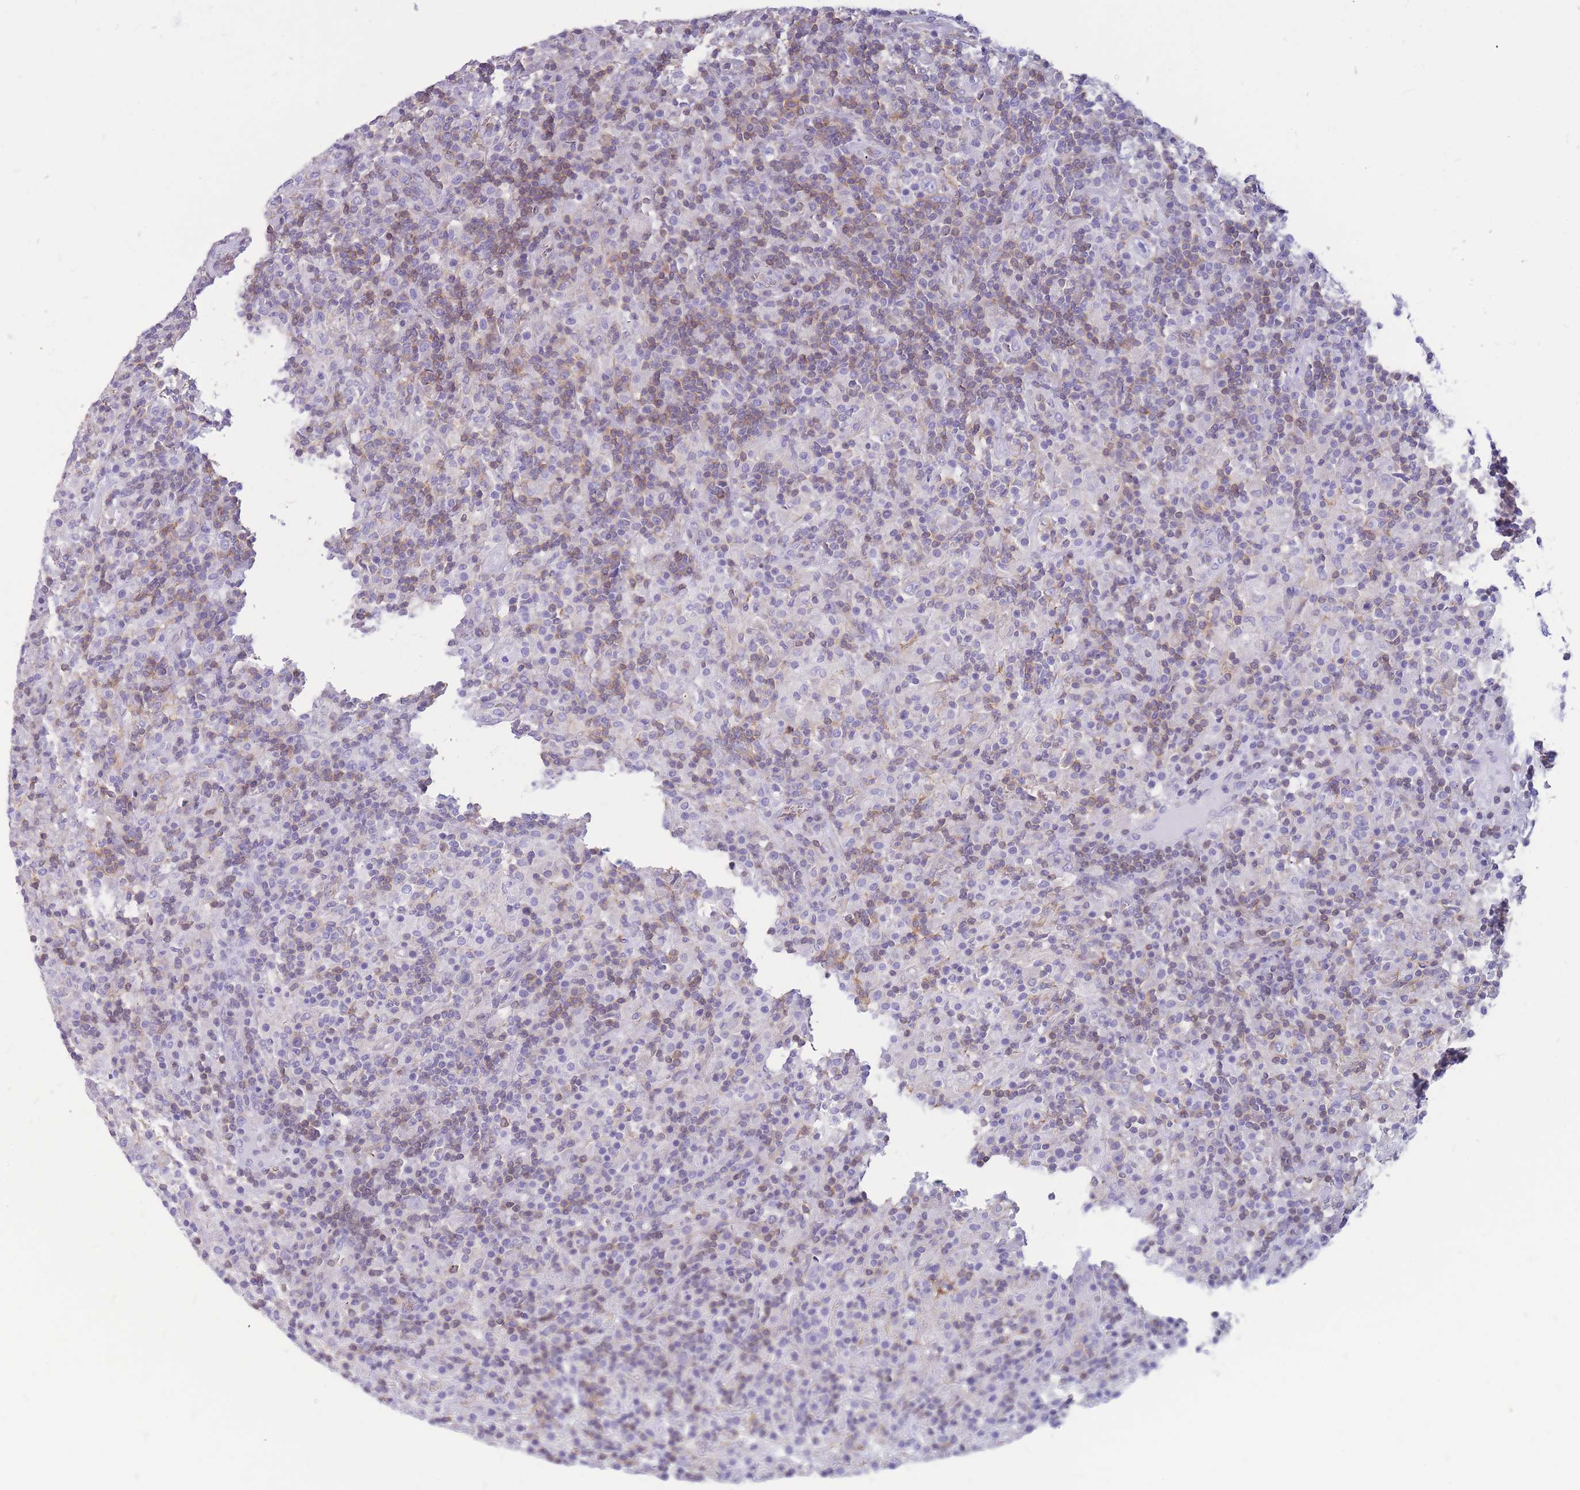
{"staining": {"intensity": "negative", "quantity": "none", "location": "none"}, "tissue": "lymphoma", "cell_type": "Tumor cells", "image_type": "cancer", "snomed": [{"axis": "morphology", "description": "Hodgkin's disease, NOS"}, {"axis": "topography", "description": "Lymph node"}], "caption": "The image exhibits no staining of tumor cells in Hodgkin's disease. (Brightfield microscopy of DAB (3,3'-diaminobenzidine) IHC at high magnification).", "gene": "ADD2", "patient": {"sex": "male", "age": 70}}